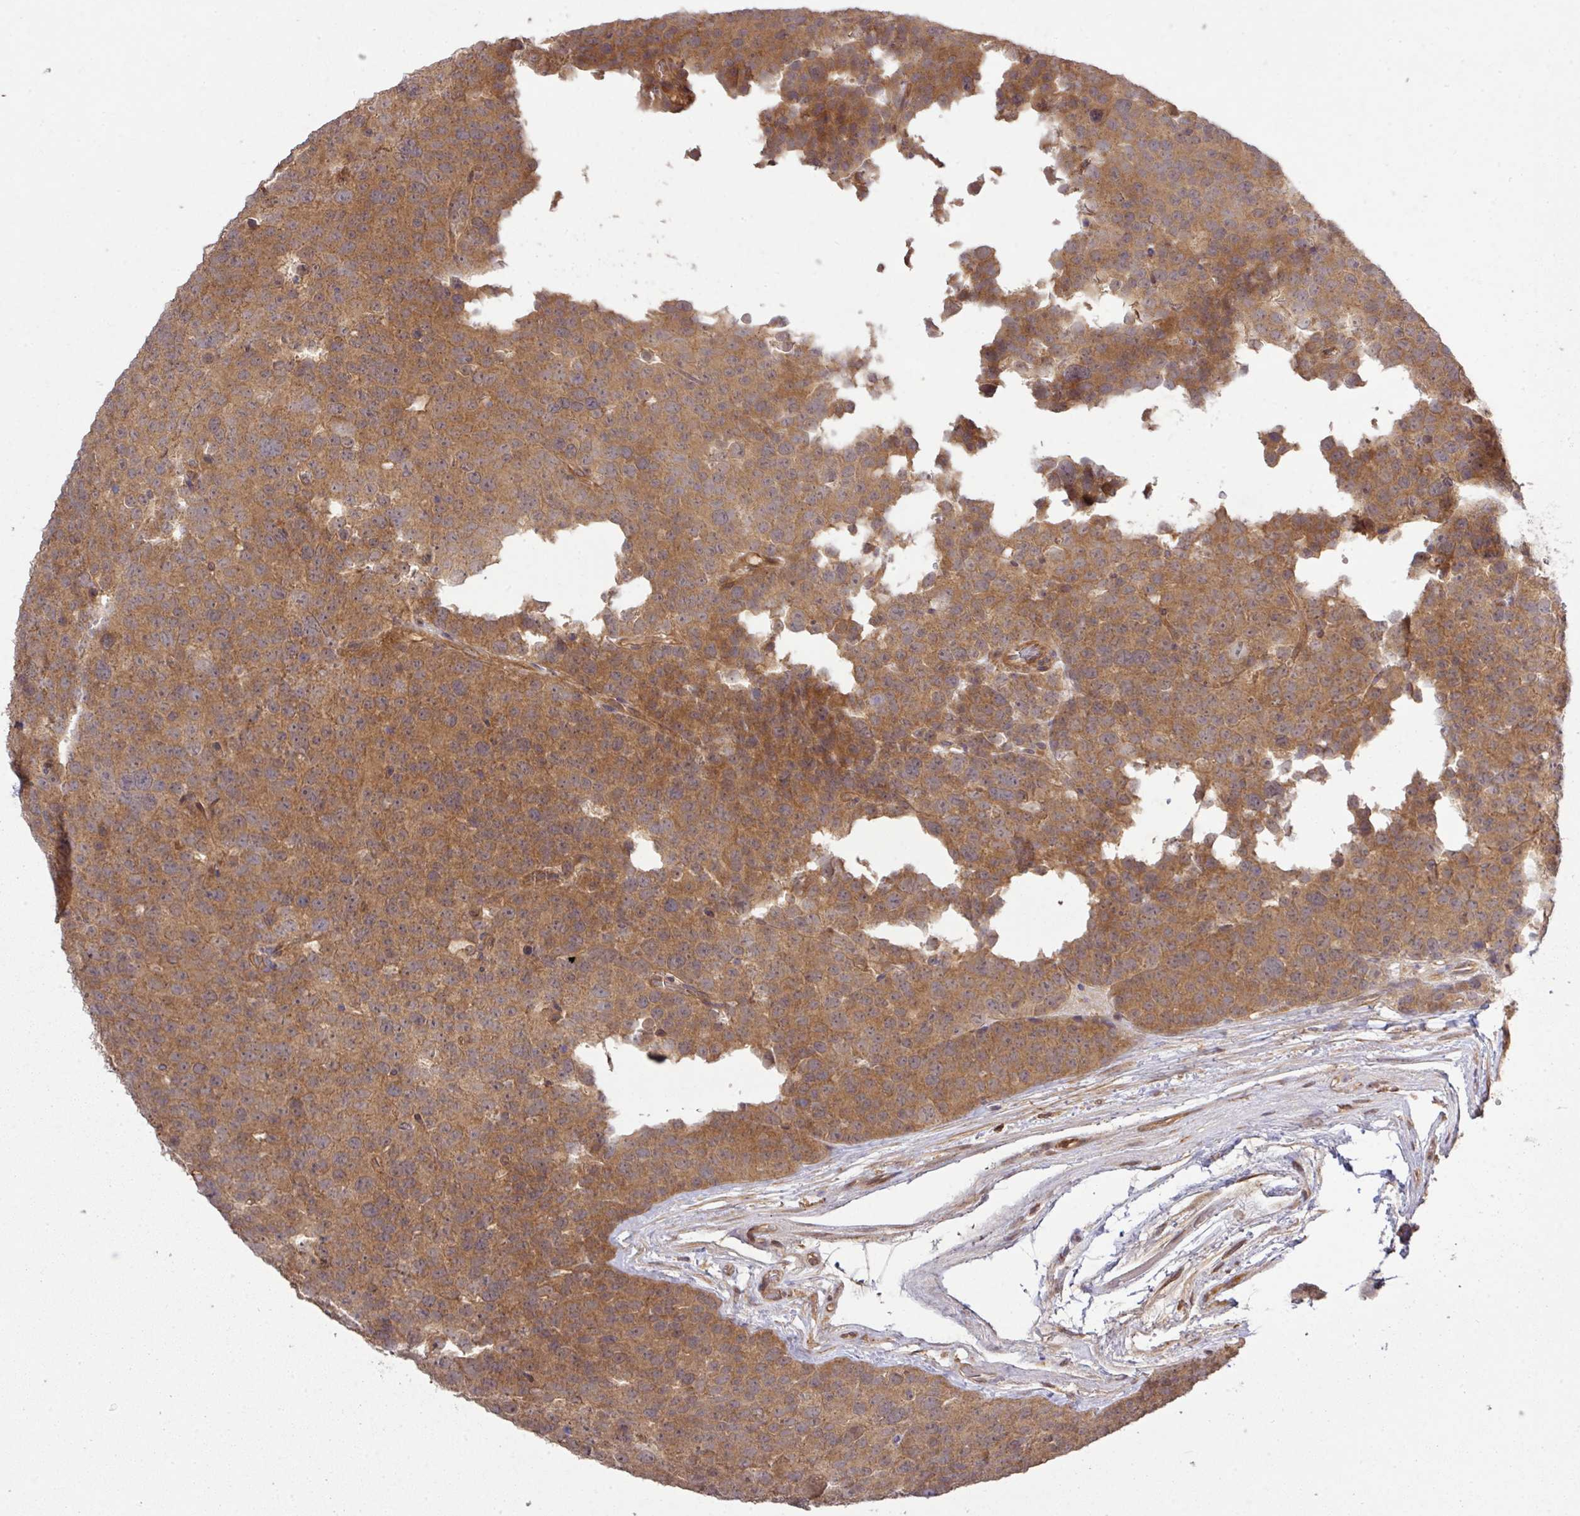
{"staining": {"intensity": "moderate", "quantity": ">75%", "location": "cytoplasmic/membranous"}, "tissue": "testis cancer", "cell_type": "Tumor cells", "image_type": "cancer", "snomed": [{"axis": "morphology", "description": "Seminoma, NOS"}, {"axis": "topography", "description": "Testis"}], "caption": "Moderate cytoplasmic/membranous expression for a protein is seen in about >75% of tumor cells of testis cancer (seminoma) using IHC.", "gene": "ARPIN", "patient": {"sex": "male", "age": 71}}